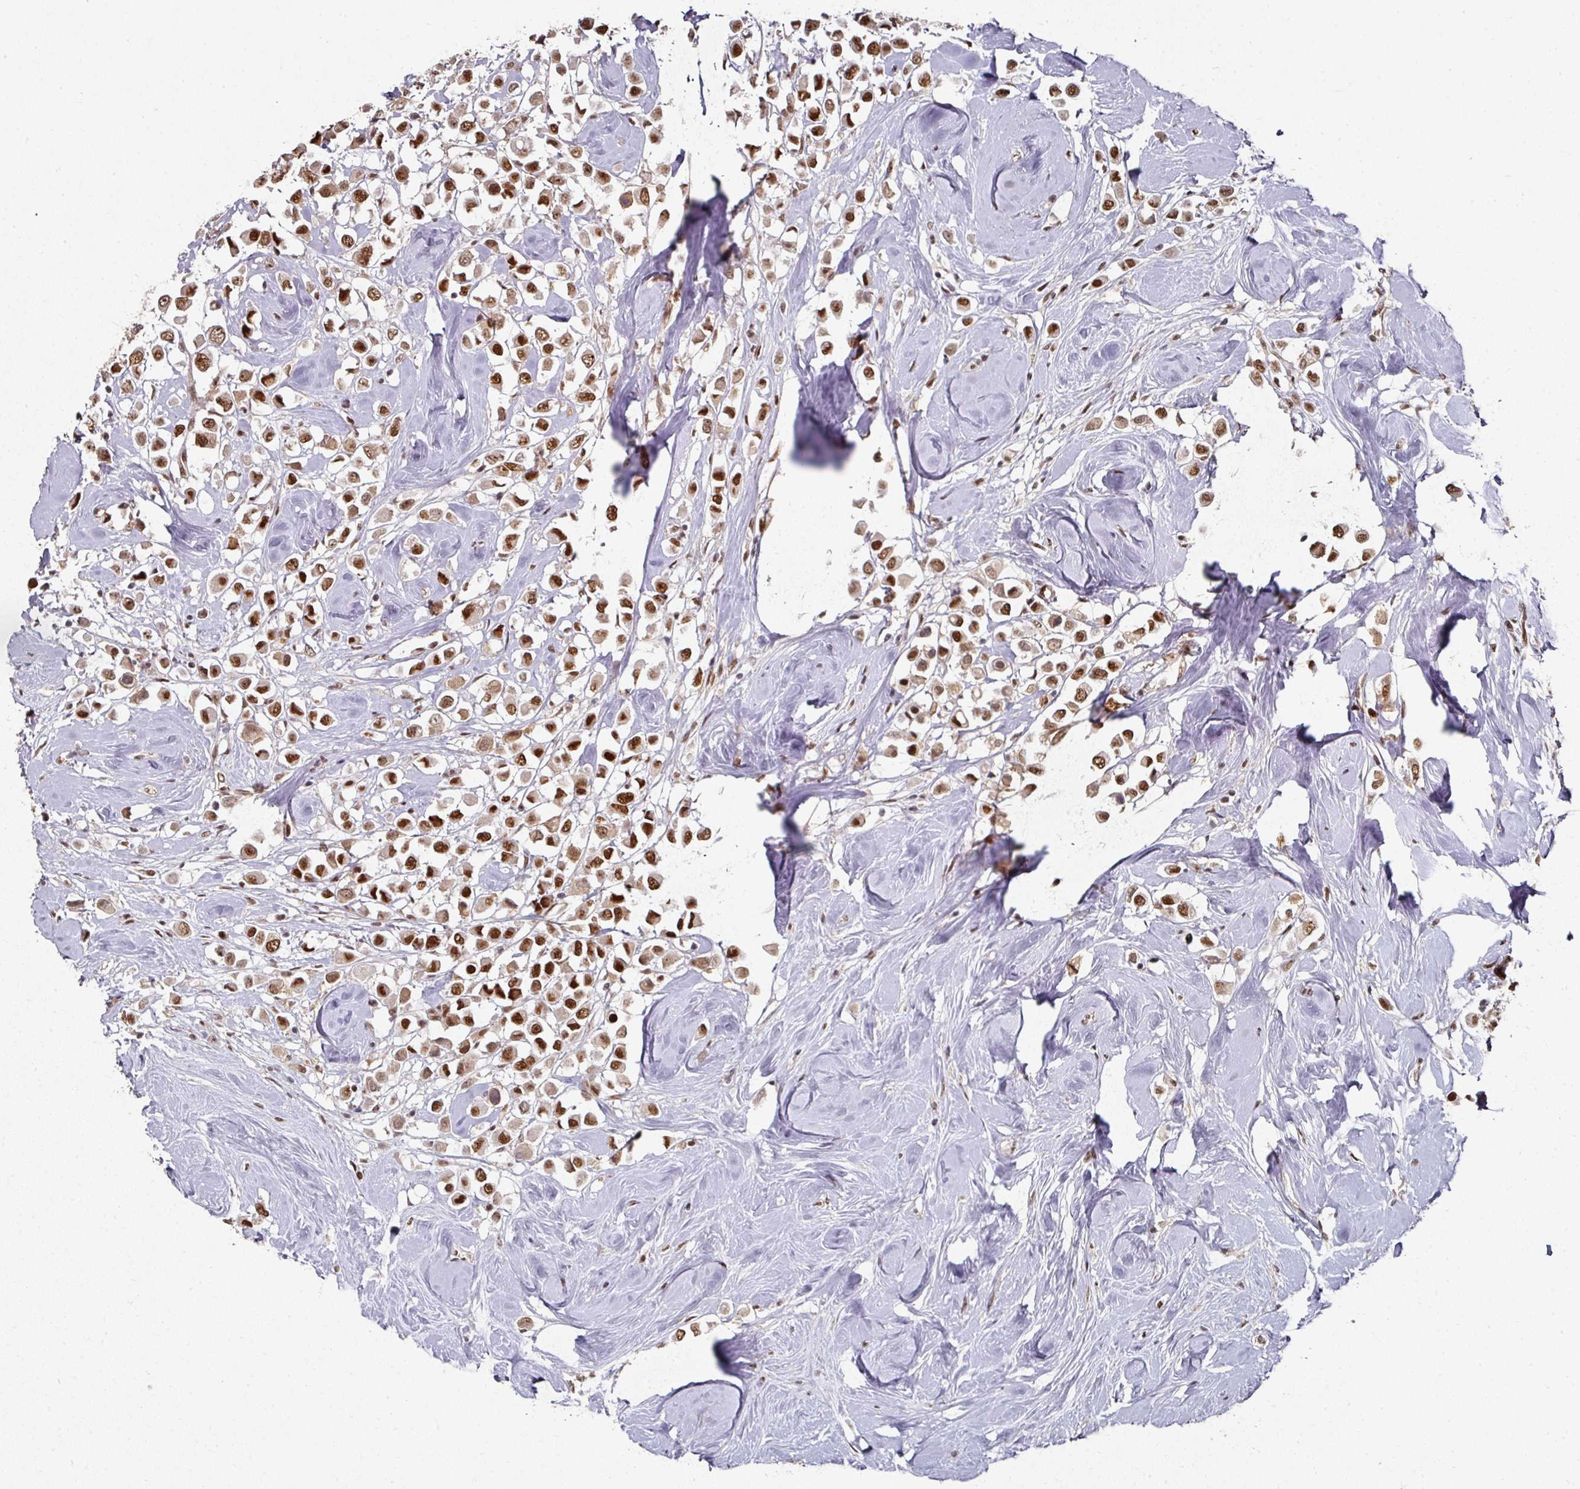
{"staining": {"intensity": "strong", "quantity": ">75%", "location": "nuclear"}, "tissue": "breast cancer", "cell_type": "Tumor cells", "image_type": "cancer", "snomed": [{"axis": "morphology", "description": "Duct carcinoma"}, {"axis": "topography", "description": "Breast"}], "caption": "Immunohistochemical staining of breast cancer exhibits high levels of strong nuclear staining in approximately >75% of tumor cells.", "gene": "MEPCE", "patient": {"sex": "female", "age": 61}}